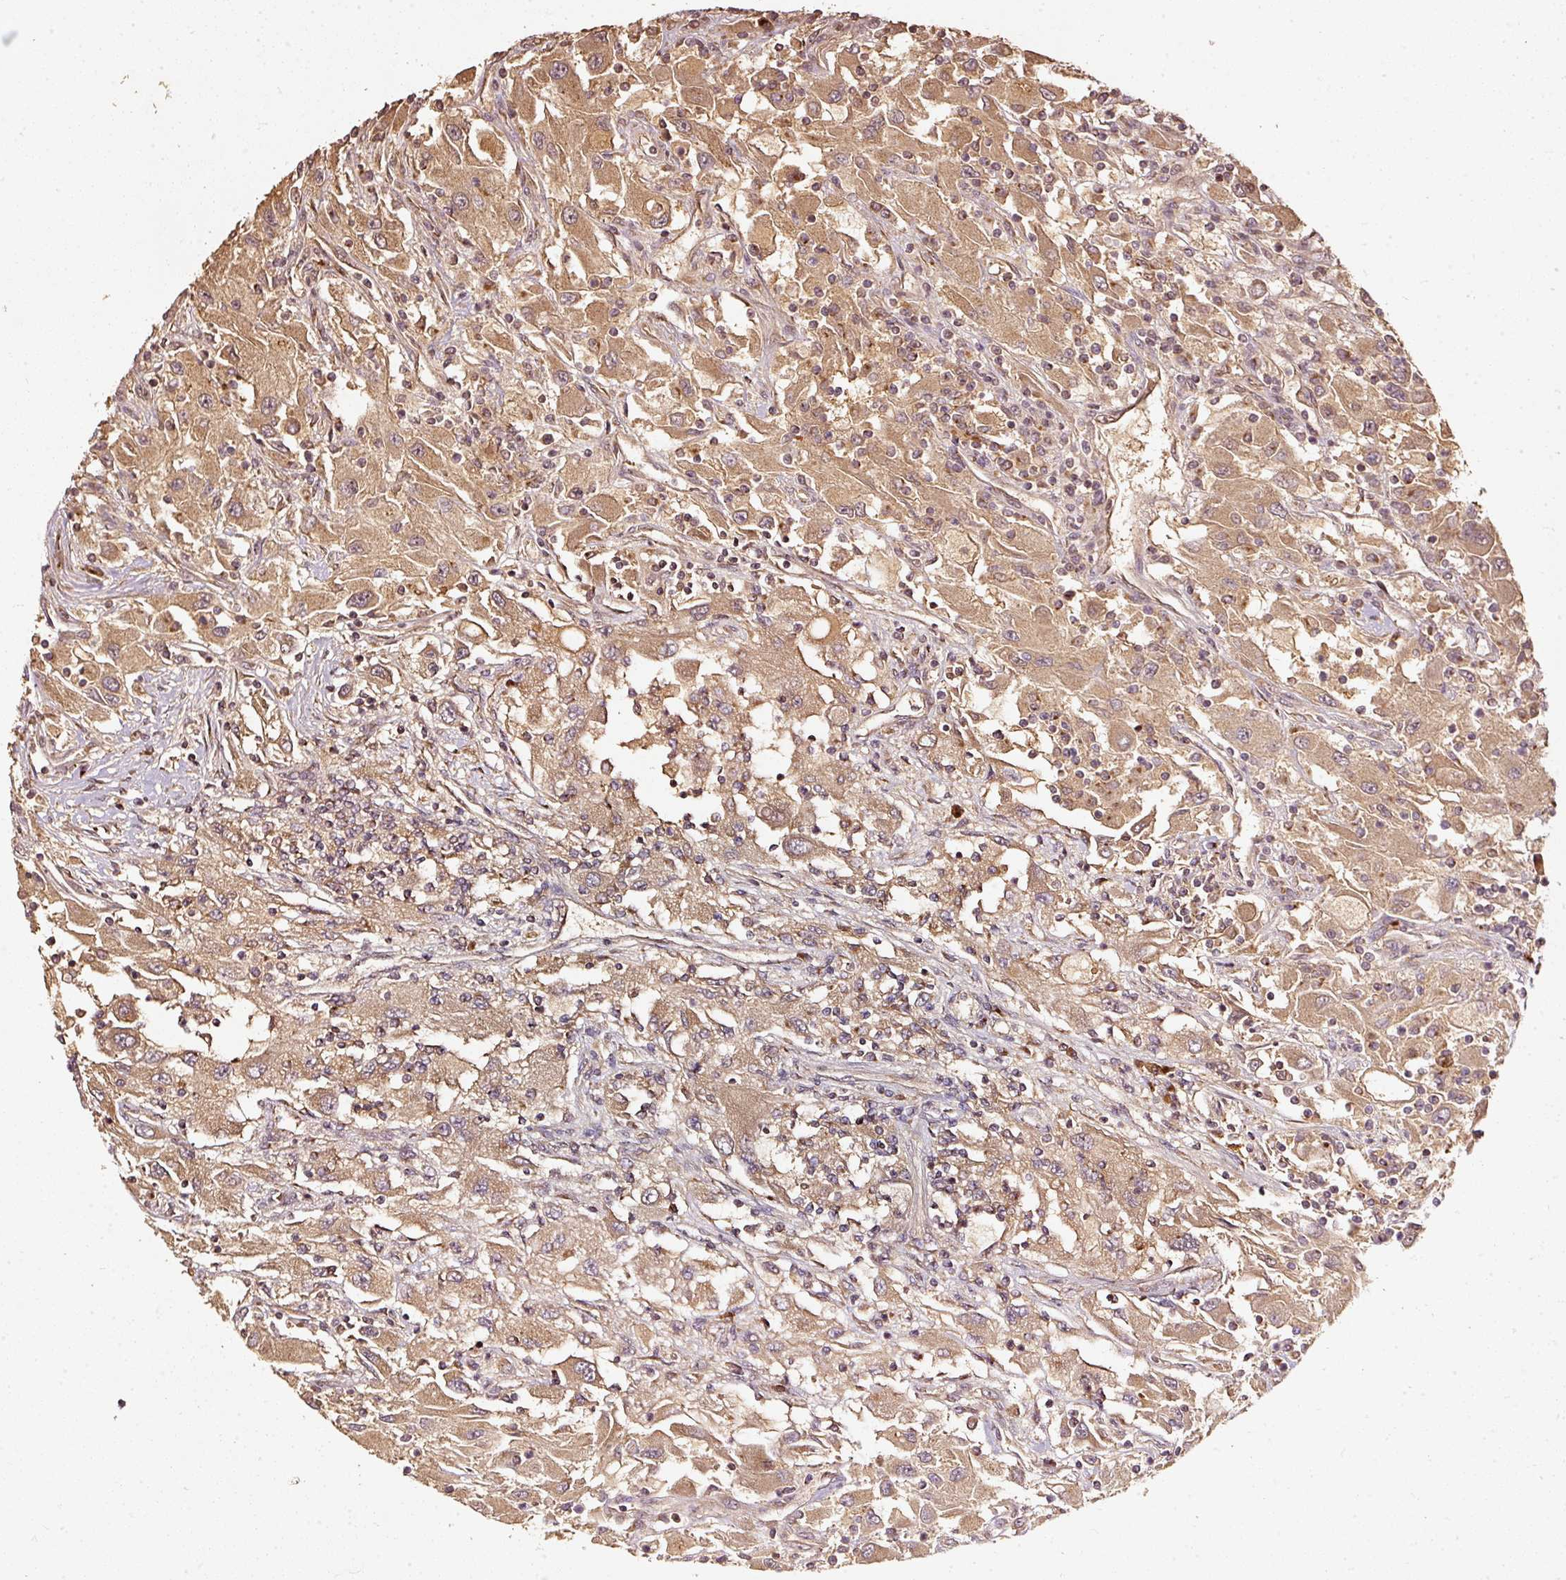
{"staining": {"intensity": "moderate", "quantity": ">75%", "location": "cytoplasmic/membranous"}, "tissue": "renal cancer", "cell_type": "Tumor cells", "image_type": "cancer", "snomed": [{"axis": "morphology", "description": "Adenocarcinoma, NOS"}, {"axis": "topography", "description": "Kidney"}], "caption": "Protein expression analysis of adenocarcinoma (renal) displays moderate cytoplasmic/membranous staining in approximately >75% of tumor cells. The staining was performed using DAB, with brown indicating positive protein expression. Nuclei are stained blue with hematoxylin.", "gene": "FUT8", "patient": {"sex": "female", "age": 67}}